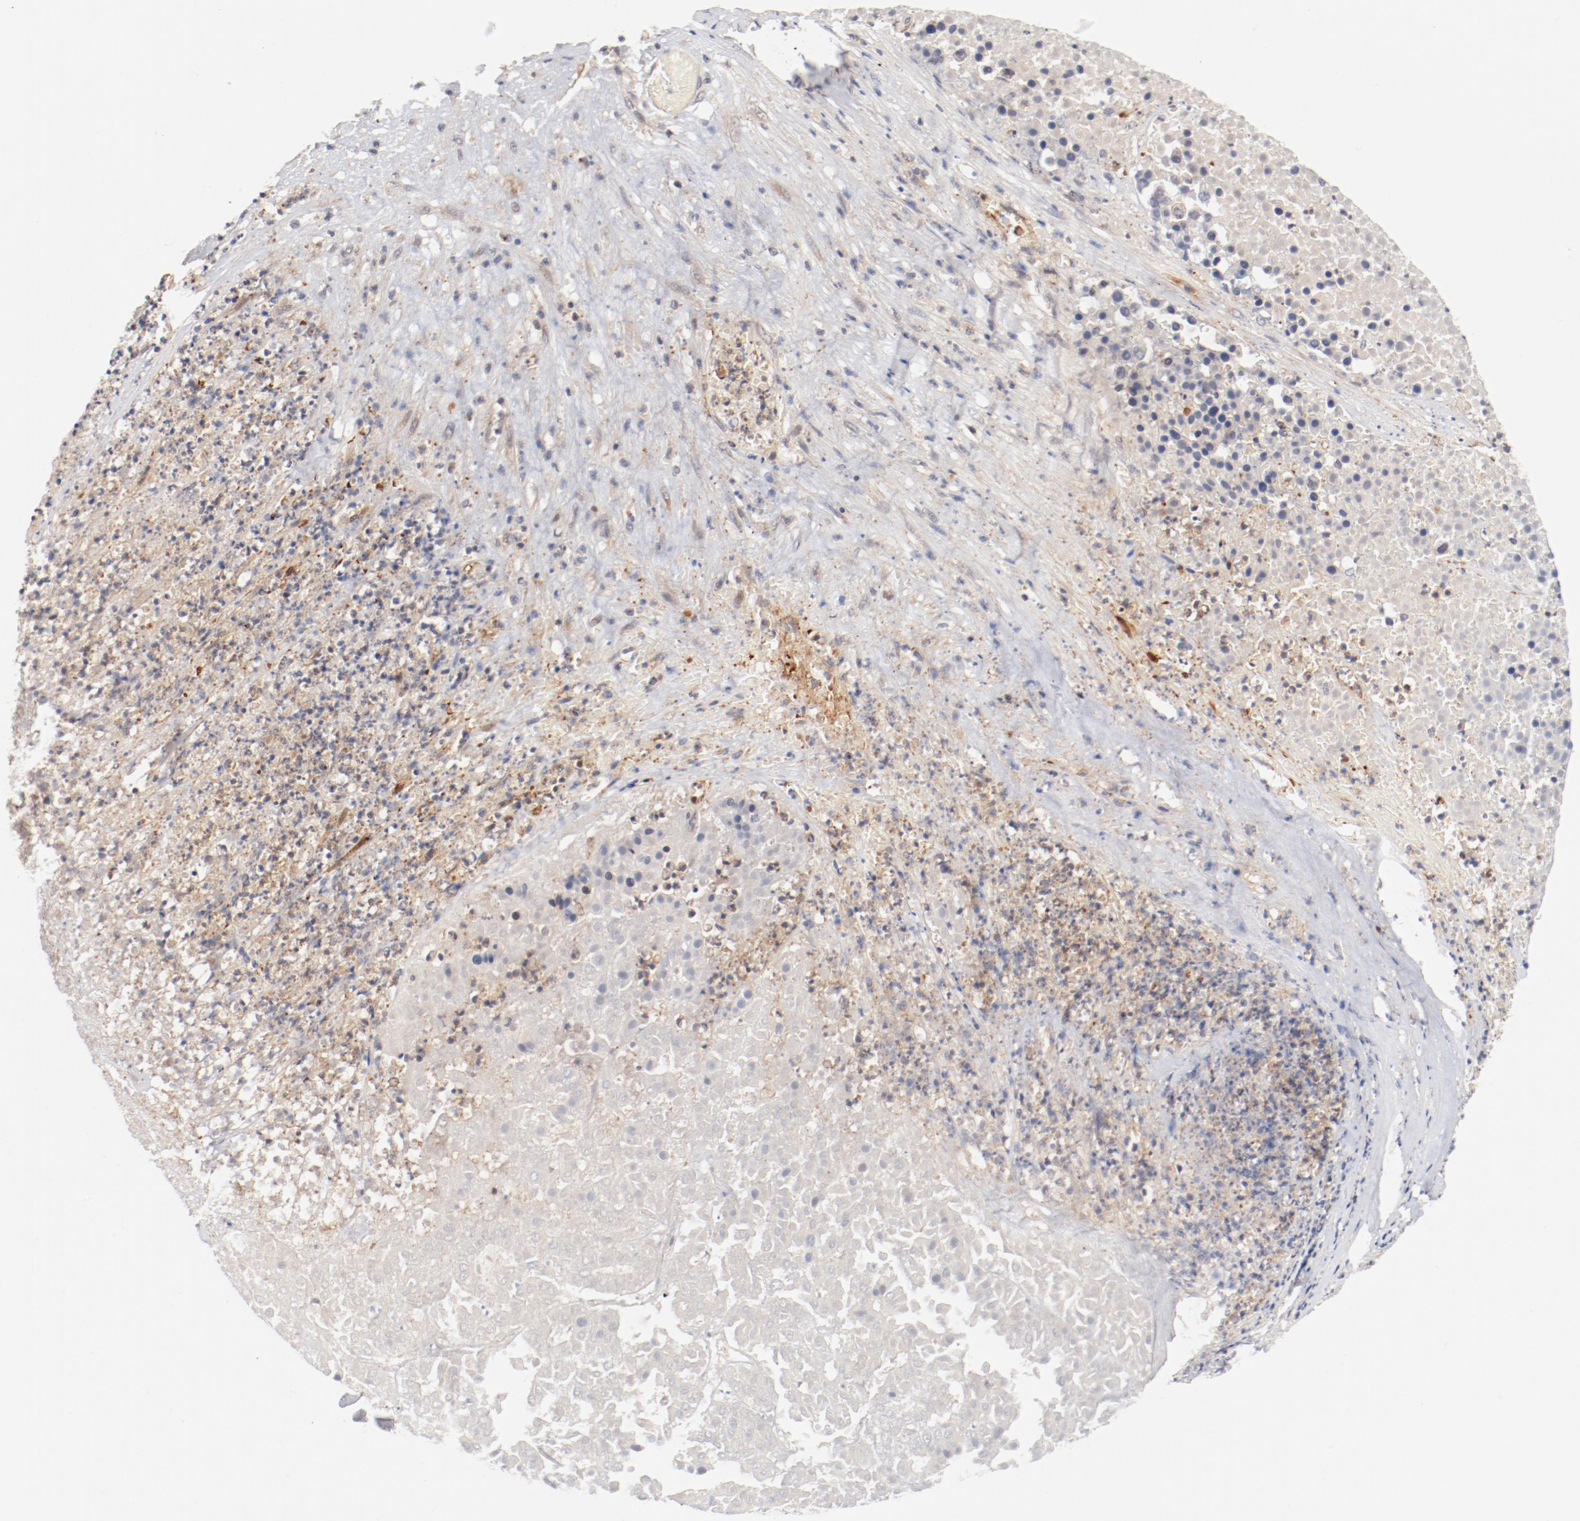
{"staining": {"intensity": "negative", "quantity": "none", "location": "none"}, "tissue": "pancreatic cancer", "cell_type": "Tumor cells", "image_type": "cancer", "snomed": [{"axis": "morphology", "description": "Adenocarcinoma, NOS"}, {"axis": "topography", "description": "Pancreas"}], "caption": "Immunohistochemistry histopathology image of neoplastic tissue: pancreatic cancer (adenocarcinoma) stained with DAB reveals no significant protein positivity in tumor cells. Brightfield microscopy of IHC stained with DAB (brown) and hematoxylin (blue), captured at high magnification.", "gene": "ZNF267", "patient": {"sex": "male", "age": 50}}